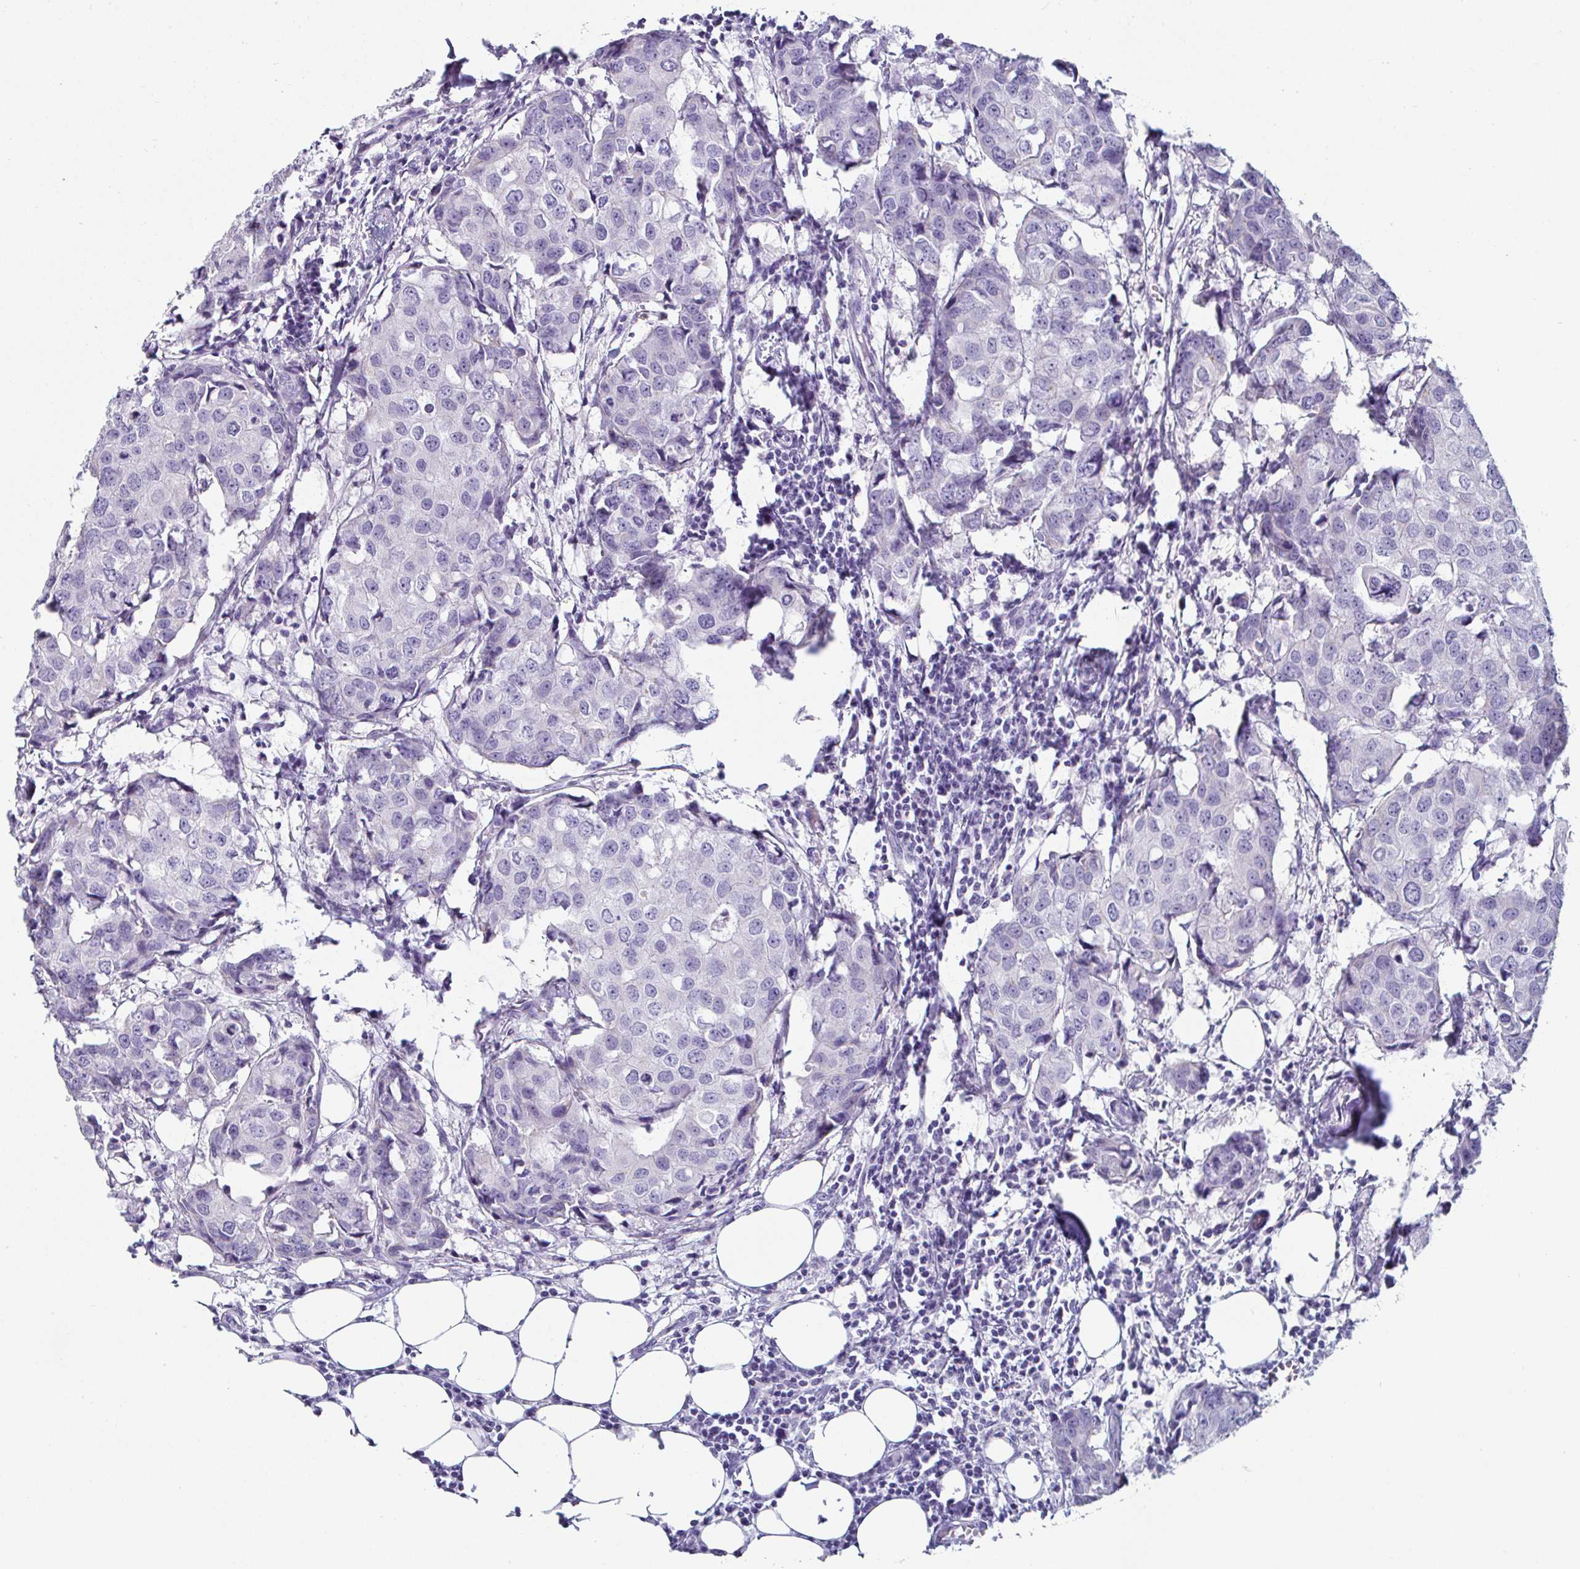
{"staining": {"intensity": "negative", "quantity": "none", "location": "none"}, "tissue": "breast cancer", "cell_type": "Tumor cells", "image_type": "cancer", "snomed": [{"axis": "morphology", "description": "Duct carcinoma"}, {"axis": "topography", "description": "Breast"}], "caption": "Immunohistochemistry image of neoplastic tissue: human breast cancer (infiltrating ductal carcinoma) stained with DAB shows no significant protein staining in tumor cells.", "gene": "CREG2", "patient": {"sex": "female", "age": 27}}